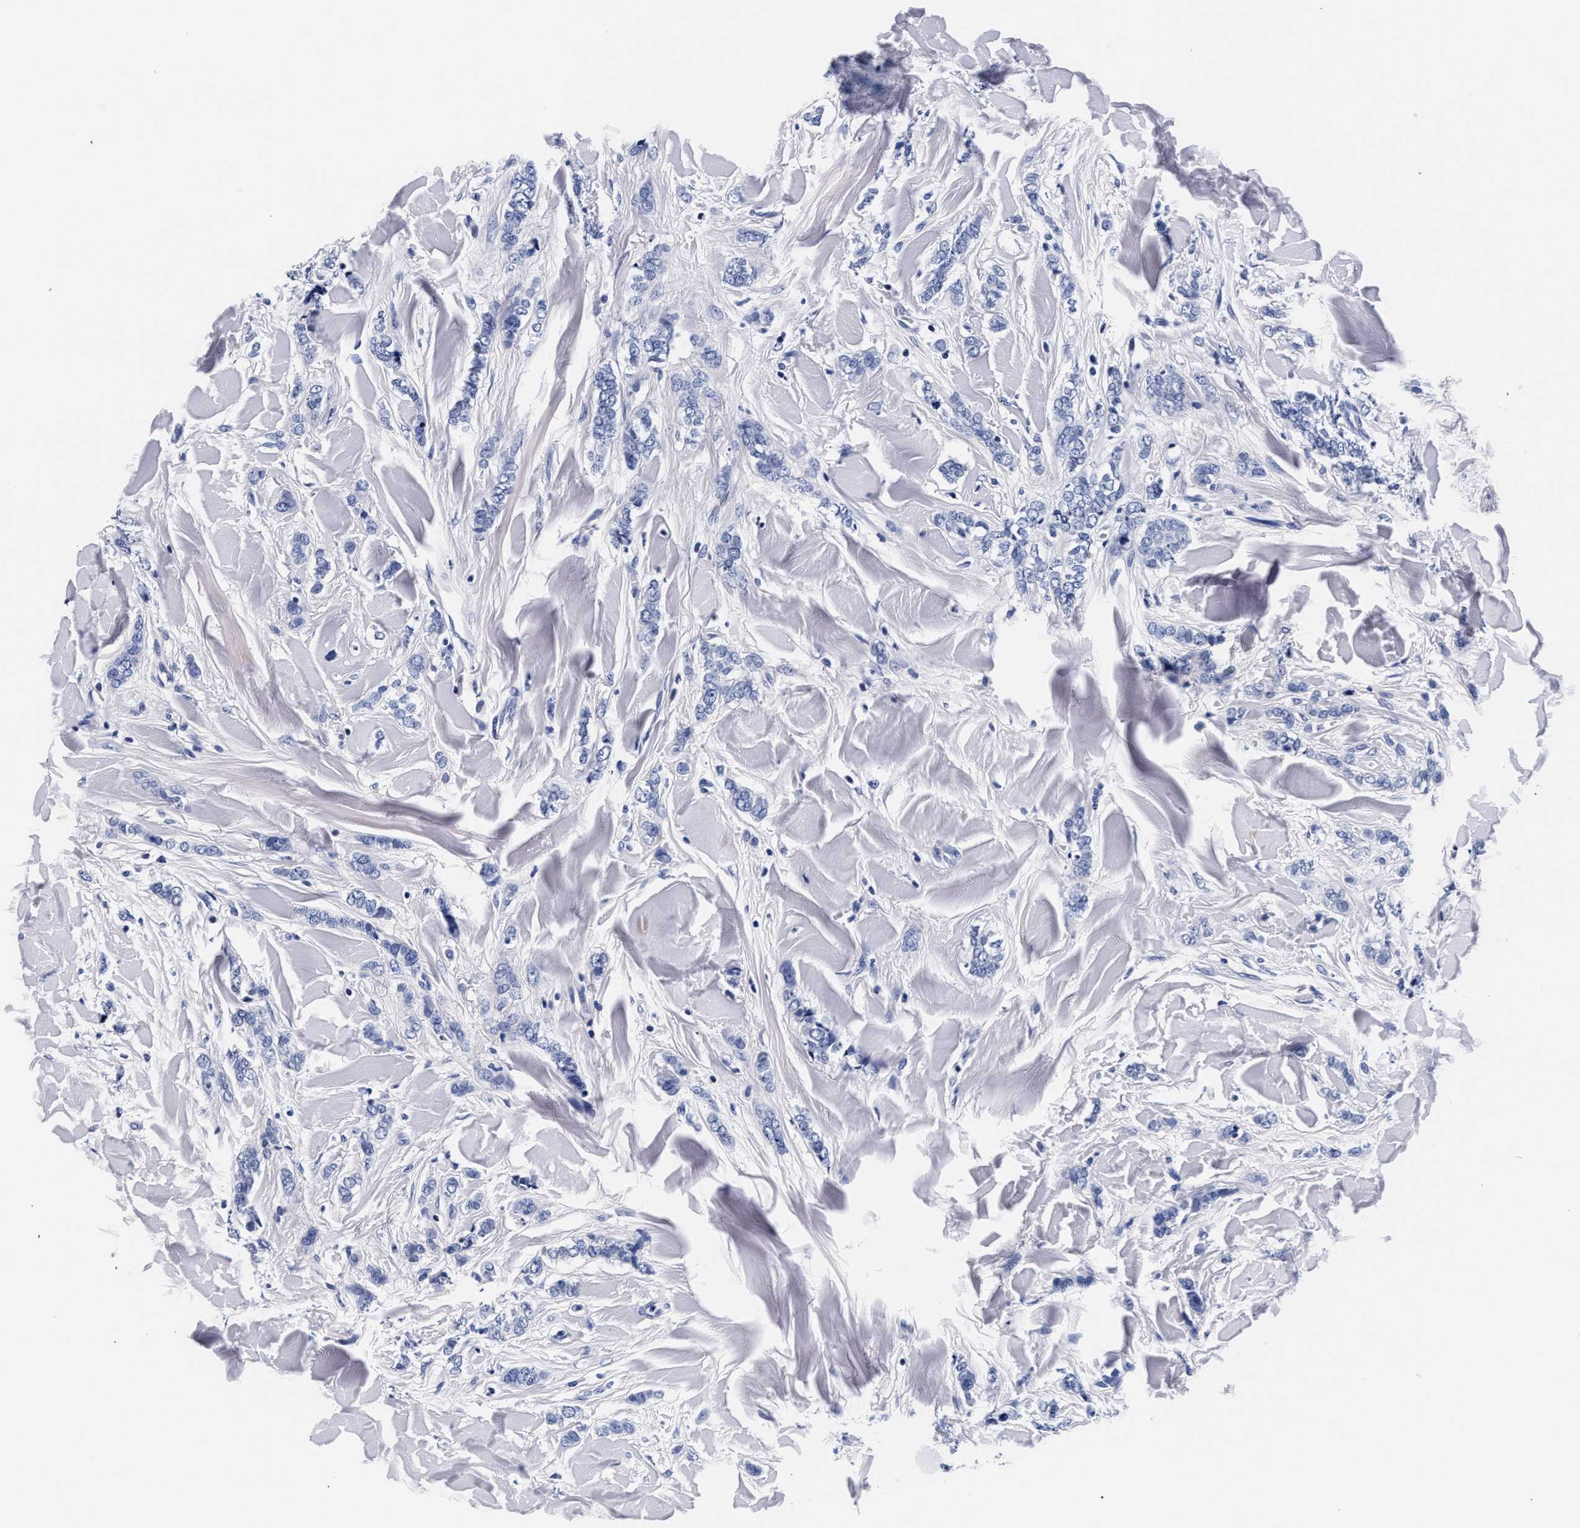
{"staining": {"intensity": "negative", "quantity": "none", "location": "none"}, "tissue": "breast cancer", "cell_type": "Tumor cells", "image_type": "cancer", "snomed": [{"axis": "morphology", "description": "Lobular carcinoma"}, {"axis": "topography", "description": "Skin"}, {"axis": "topography", "description": "Breast"}], "caption": "IHC image of neoplastic tissue: human lobular carcinoma (breast) stained with DAB reveals no significant protein positivity in tumor cells.", "gene": "RAB3B", "patient": {"sex": "female", "age": 46}}